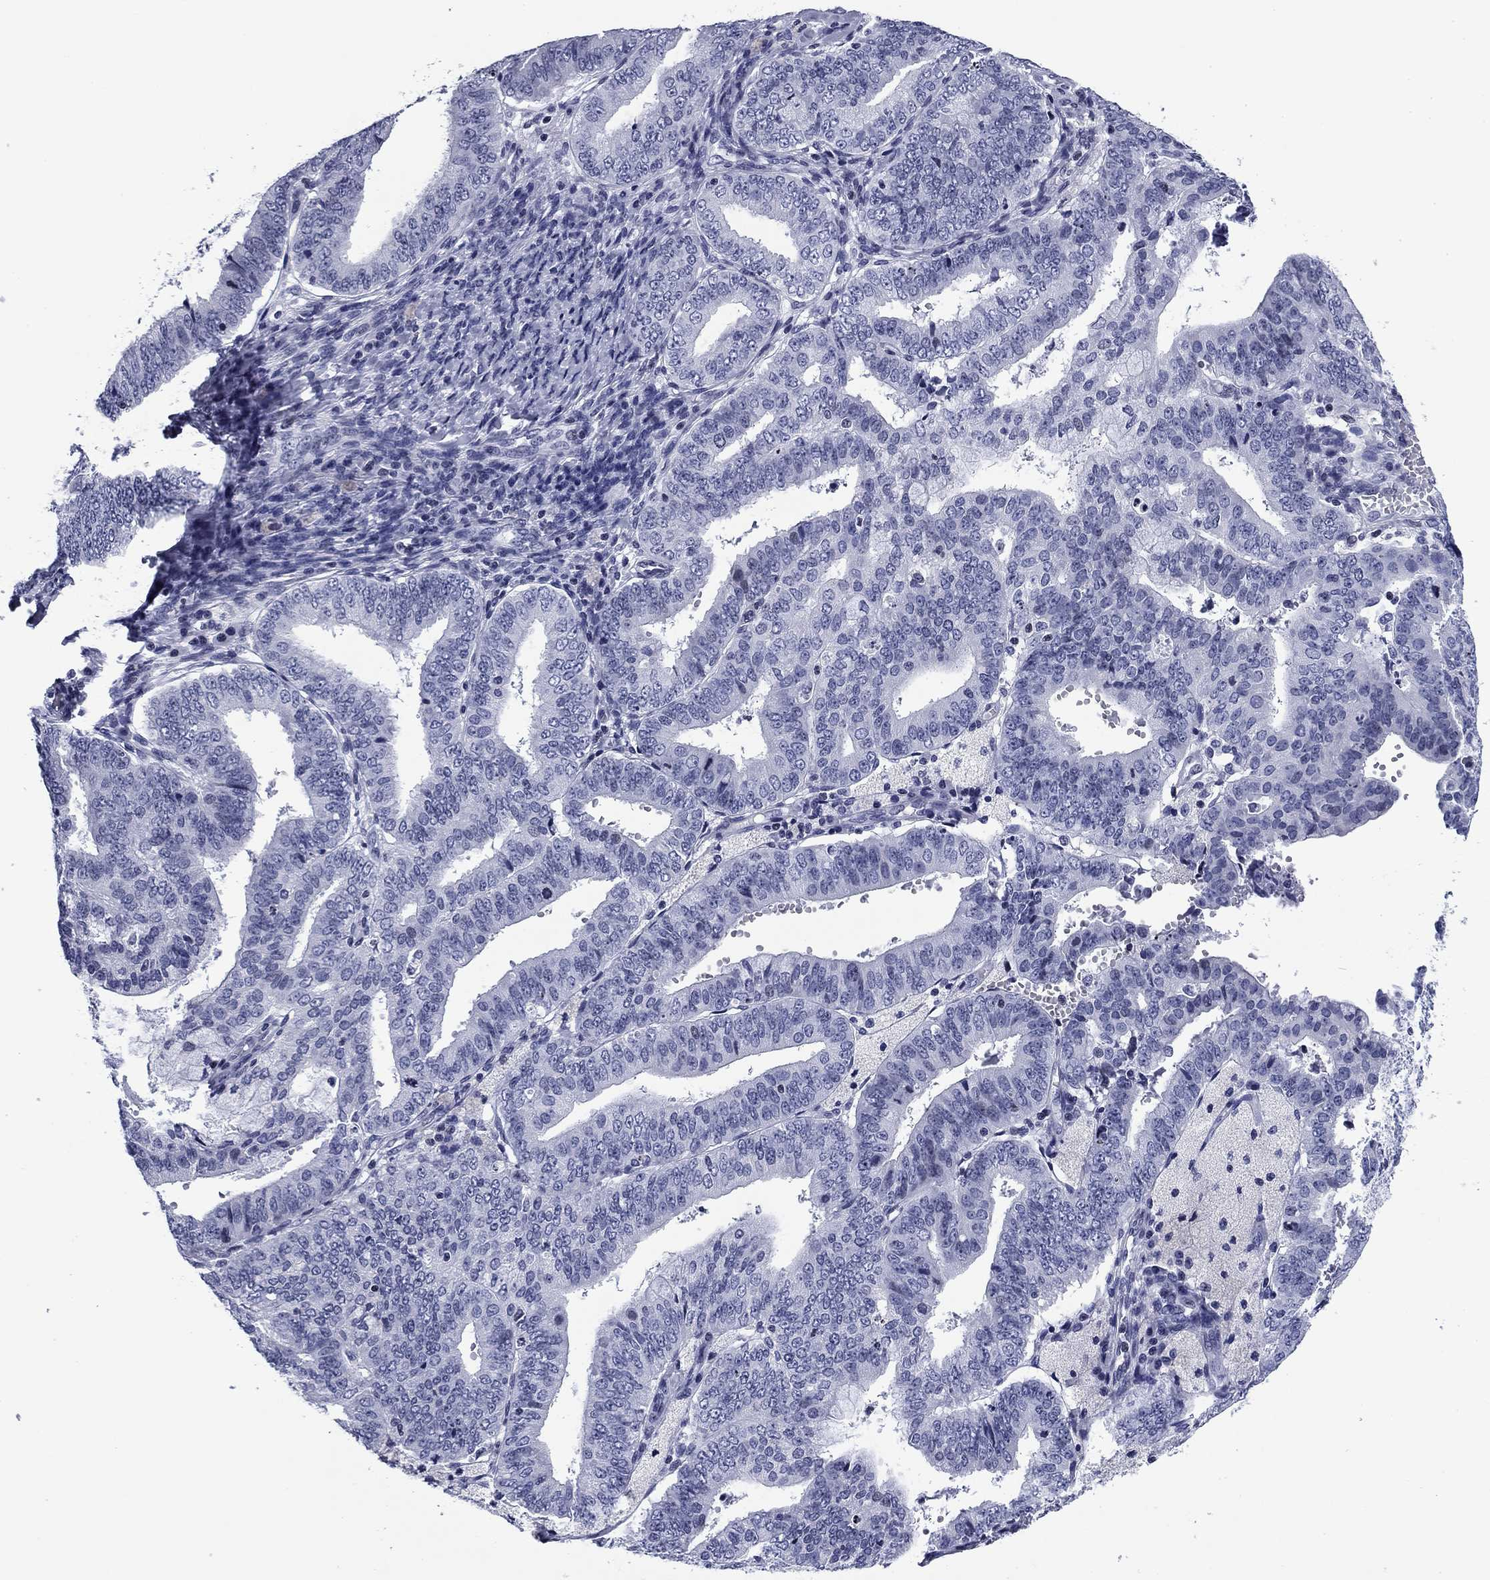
{"staining": {"intensity": "negative", "quantity": "none", "location": "none"}, "tissue": "endometrial cancer", "cell_type": "Tumor cells", "image_type": "cancer", "snomed": [{"axis": "morphology", "description": "Adenocarcinoma, NOS"}, {"axis": "topography", "description": "Endometrium"}], "caption": "IHC photomicrograph of neoplastic tissue: adenocarcinoma (endometrial) stained with DAB displays no significant protein positivity in tumor cells.", "gene": "CCDC144A", "patient": {"sex": "female", "age": 63}}